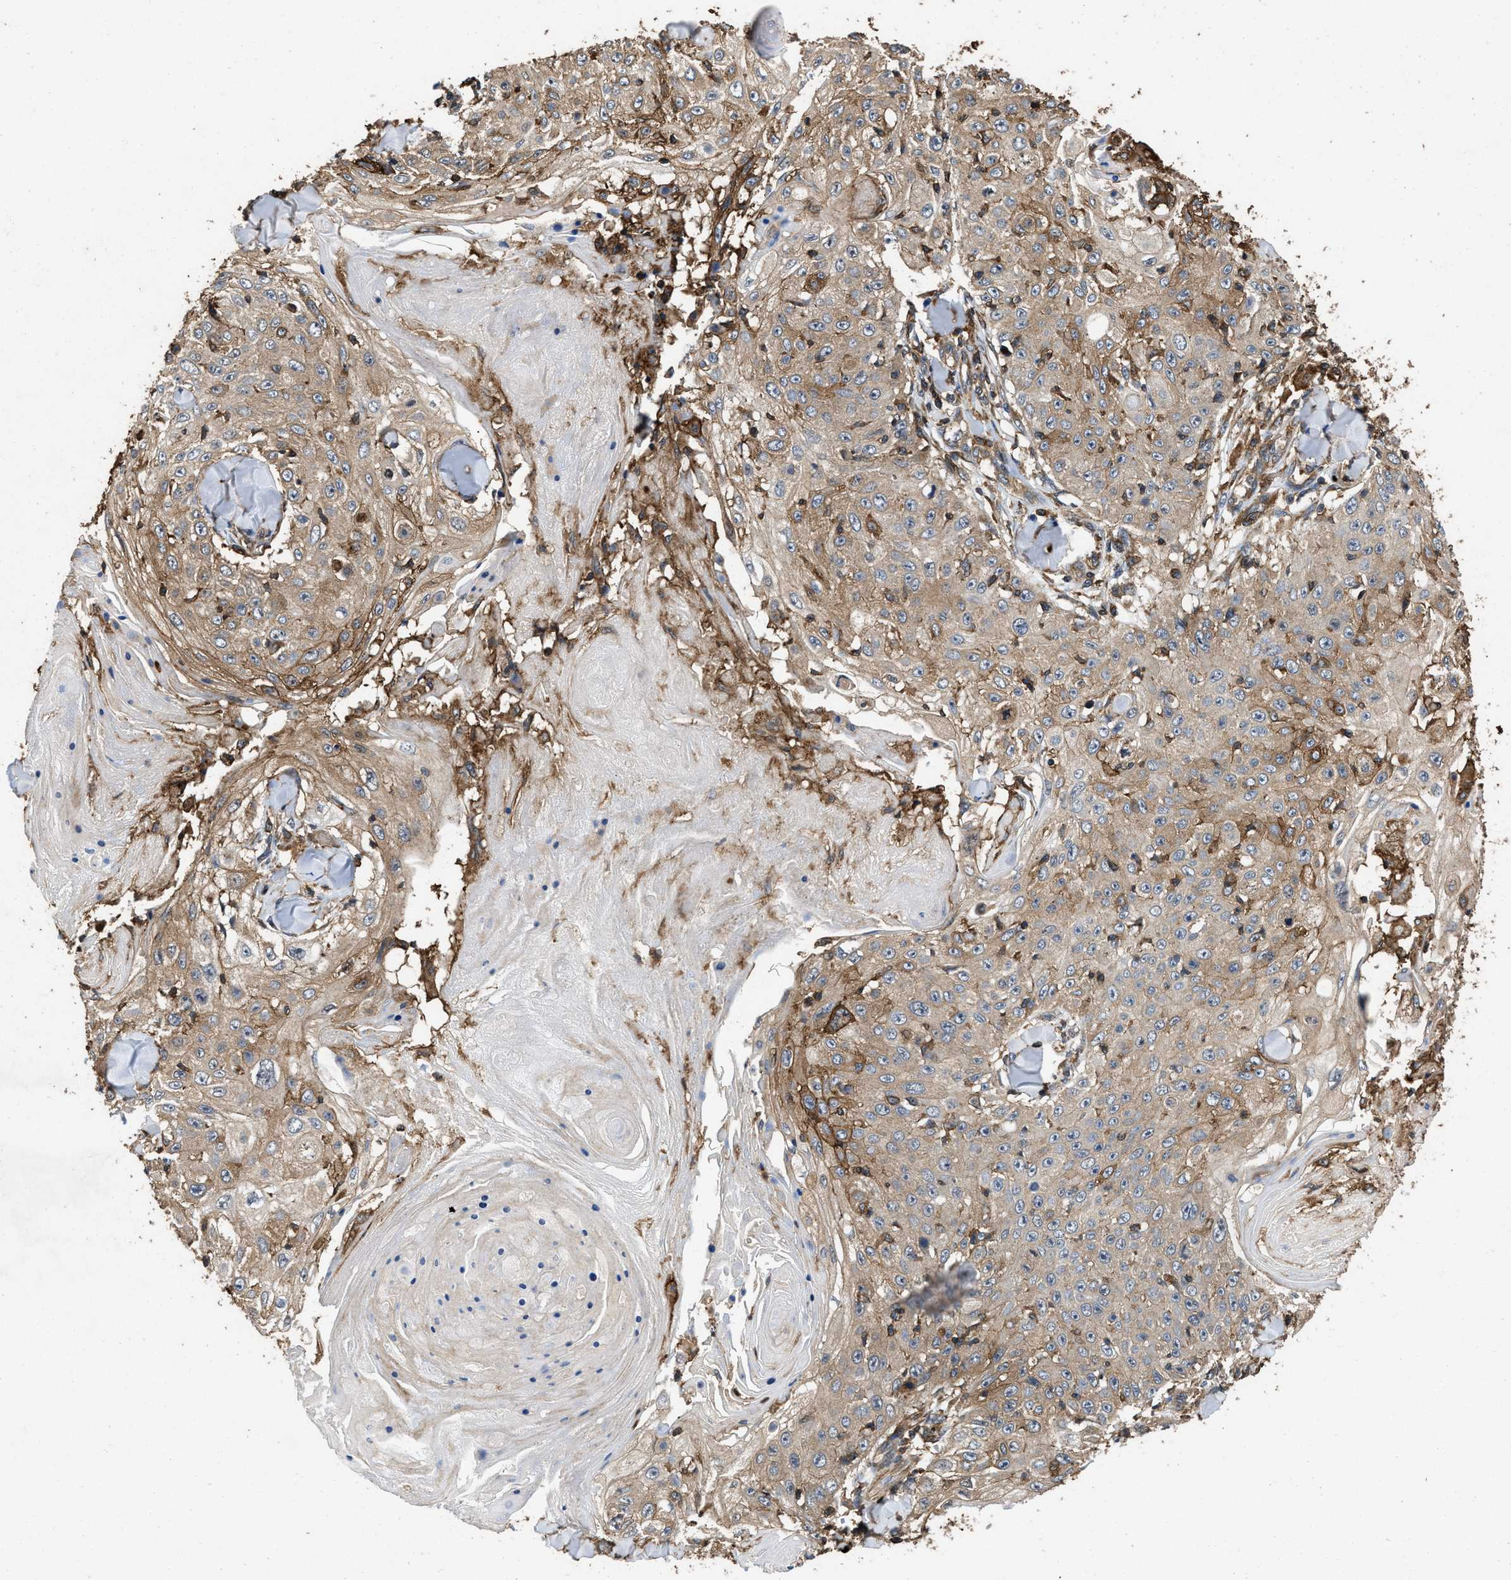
{"staining": {"intensity": "moderate", "quantity": ">75%", "location": "cytoplasmic/membranous"}, "tissue": "skin cancer", "cell_type": "Tumor cells", "image_type": "cancer", "snomed": [{"axis": "morphology", "description": "Squamous cell carcinoma, NOS"}, {"axis": "topography", "description": "Skin"}], "caption": "This image reveals IHC staining of skin cancer, with medium moderate cytoplasmic/membranous staining in about >75% of tumor cells.", "gene": "LINGO2", "patient": {"sex": "male", "age": 86}}